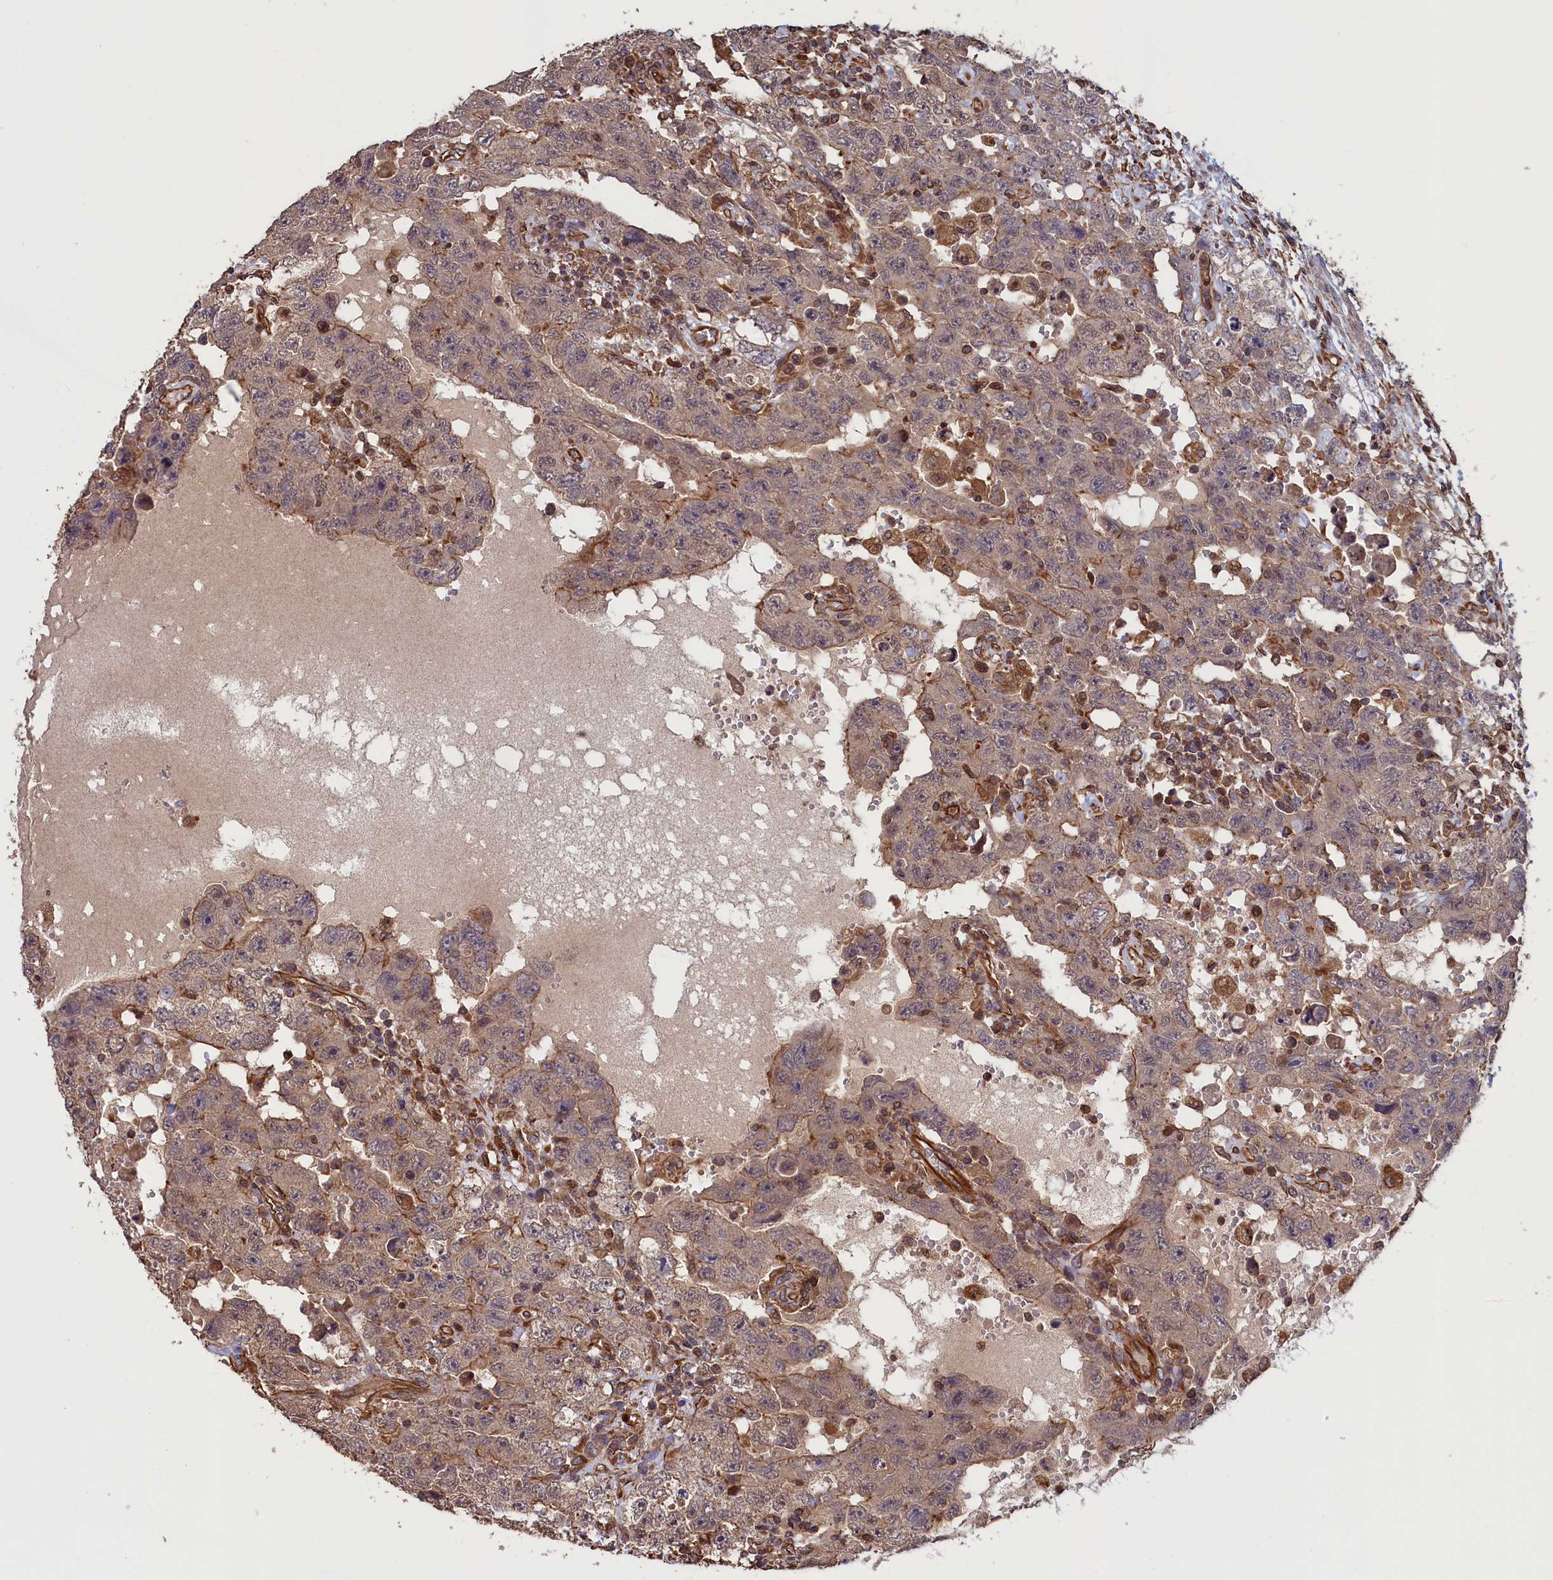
{"staining": {"intensity": "moderate", "quantity": "25%-75%", "location": "cytoplasmic/membranous"}, "tissue": "testis cancer", "cell_type": "Tumor cells", "image_type": "cancer", "snomed": [{"axis": "morphology", "description": "Carcinoma, Embryonal, NOS"}, {"axis": "topography", "description": "Testis"}], "caption": "Immunohistochemistry photomicrograph of human testis cancer (embryonal carcinoma) stained for a protein (brown), which displays medium levels of moderate cytoplasmic/membranous staining in about 25%-75% of tumor cells.", "gene": "DAPK3", "patient": {"sex": "male", "age": 26}}